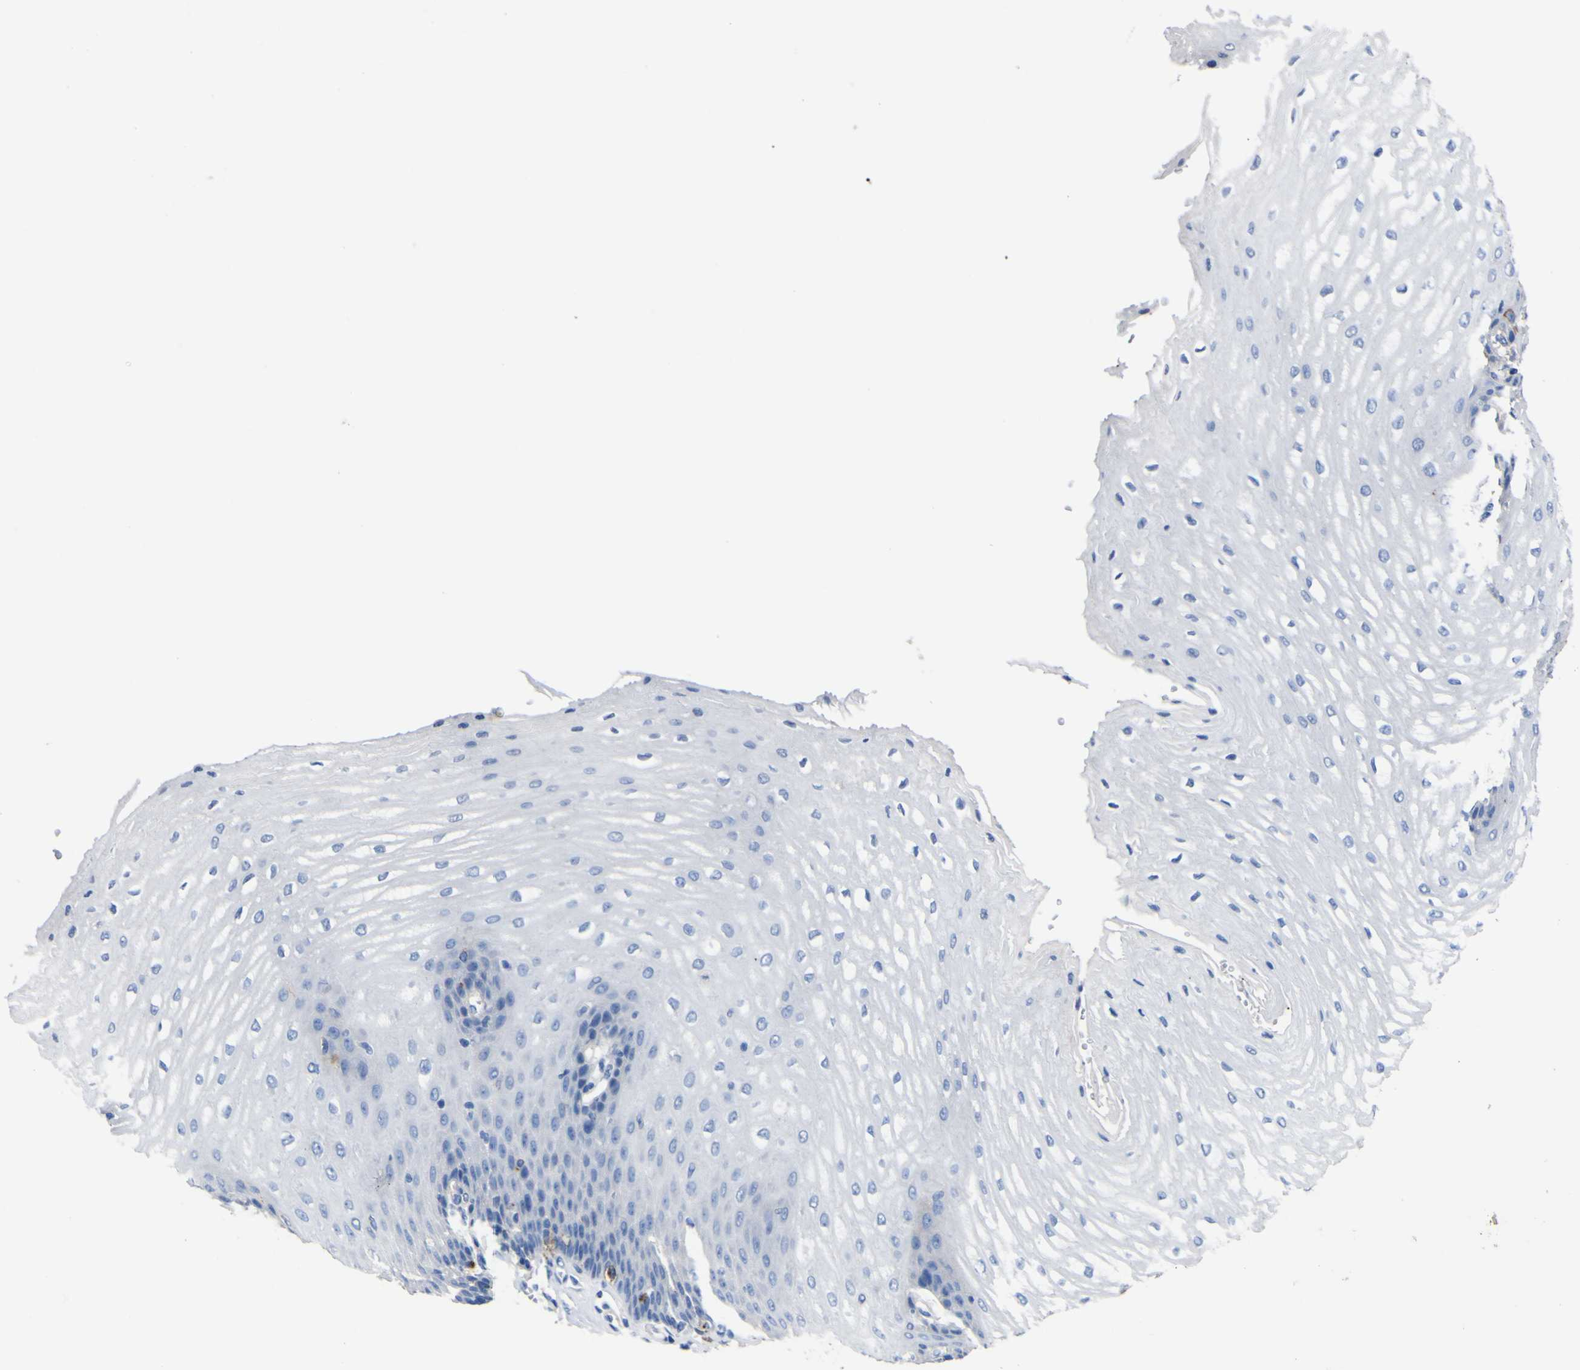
{"staining": {"intensity": "negative", "quantity": "none", "location": "none"}, "tissue": "esophagus", "cell_type": "Squamous epithelial cells", "image_type": "normal", "snomed": [{"axis": "morphology", "description": "Normal tissue, NOS"}, {"axis": "topography", "description": "Esophagus"}], "caption": "A high-resolution image shows IHC staining of normal esophagus, which demonstrates no significant positivity in squamous epithelial cells.", "gene": "AGO4", "patient": {"sex": "male", "age": 54}}